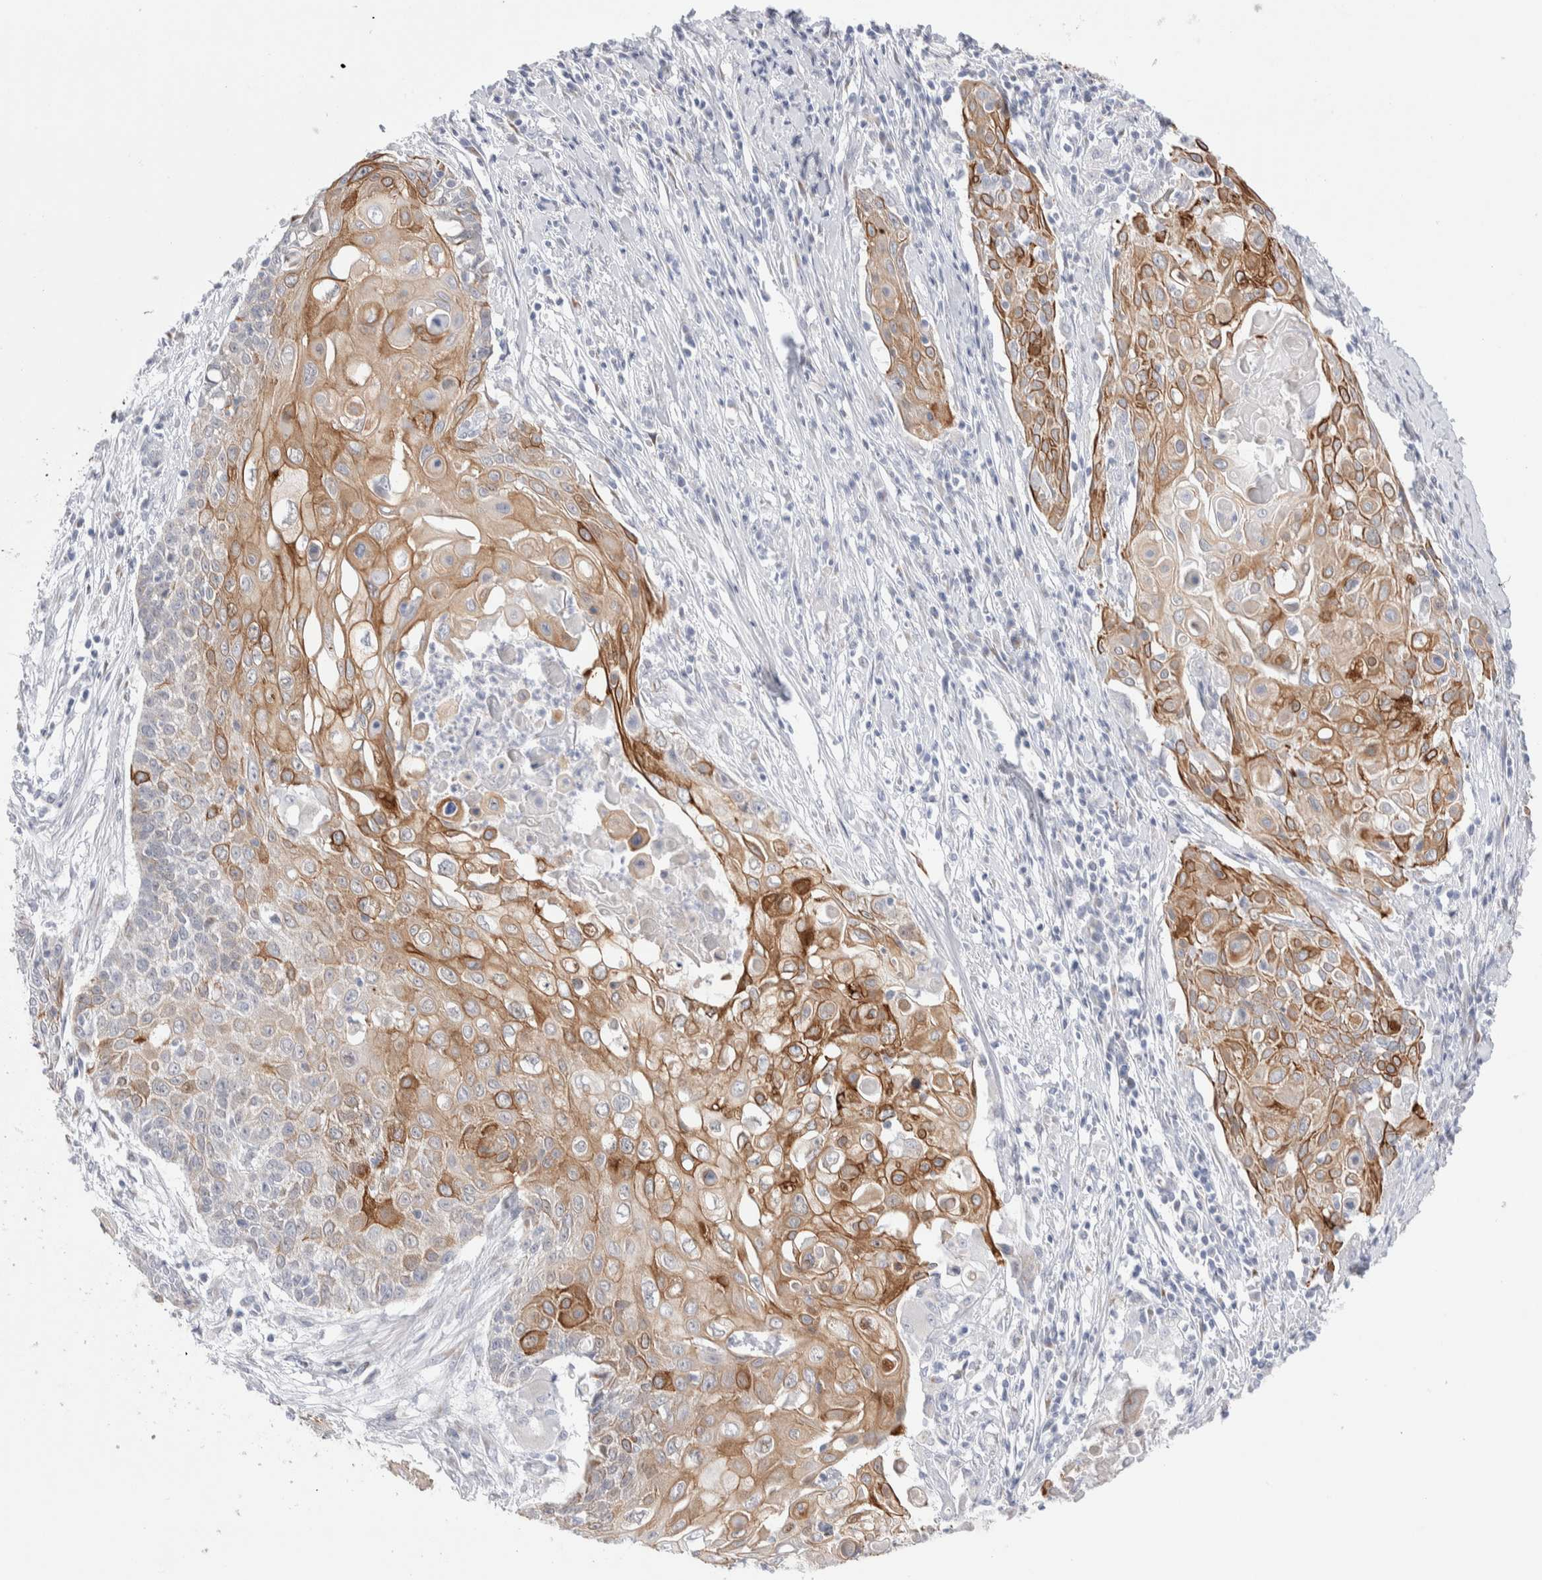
{"staining": {"intensity": "moderate", "quantity": ">75%", "location": "cytoplasmic/membranous"}, "tissue": "cervical cancer", "cell_type": "Tumor cells", "image_type": "cancer", "snomed": [{"axis": "morphology", "description": "Squamous cell carcinoma, NOS"}, {"axis": "topography", "description": "Cervix"}], "caption": "There is medium levels of moderate cytoplasmic/membranous staining in tumor cells of cervical cancer (squamous cell carcinoma), as demonstrated by immunohistochemical staining (brown color).", "gene": "C1orf112", "patient": {"sex": "female", "age": 39}}